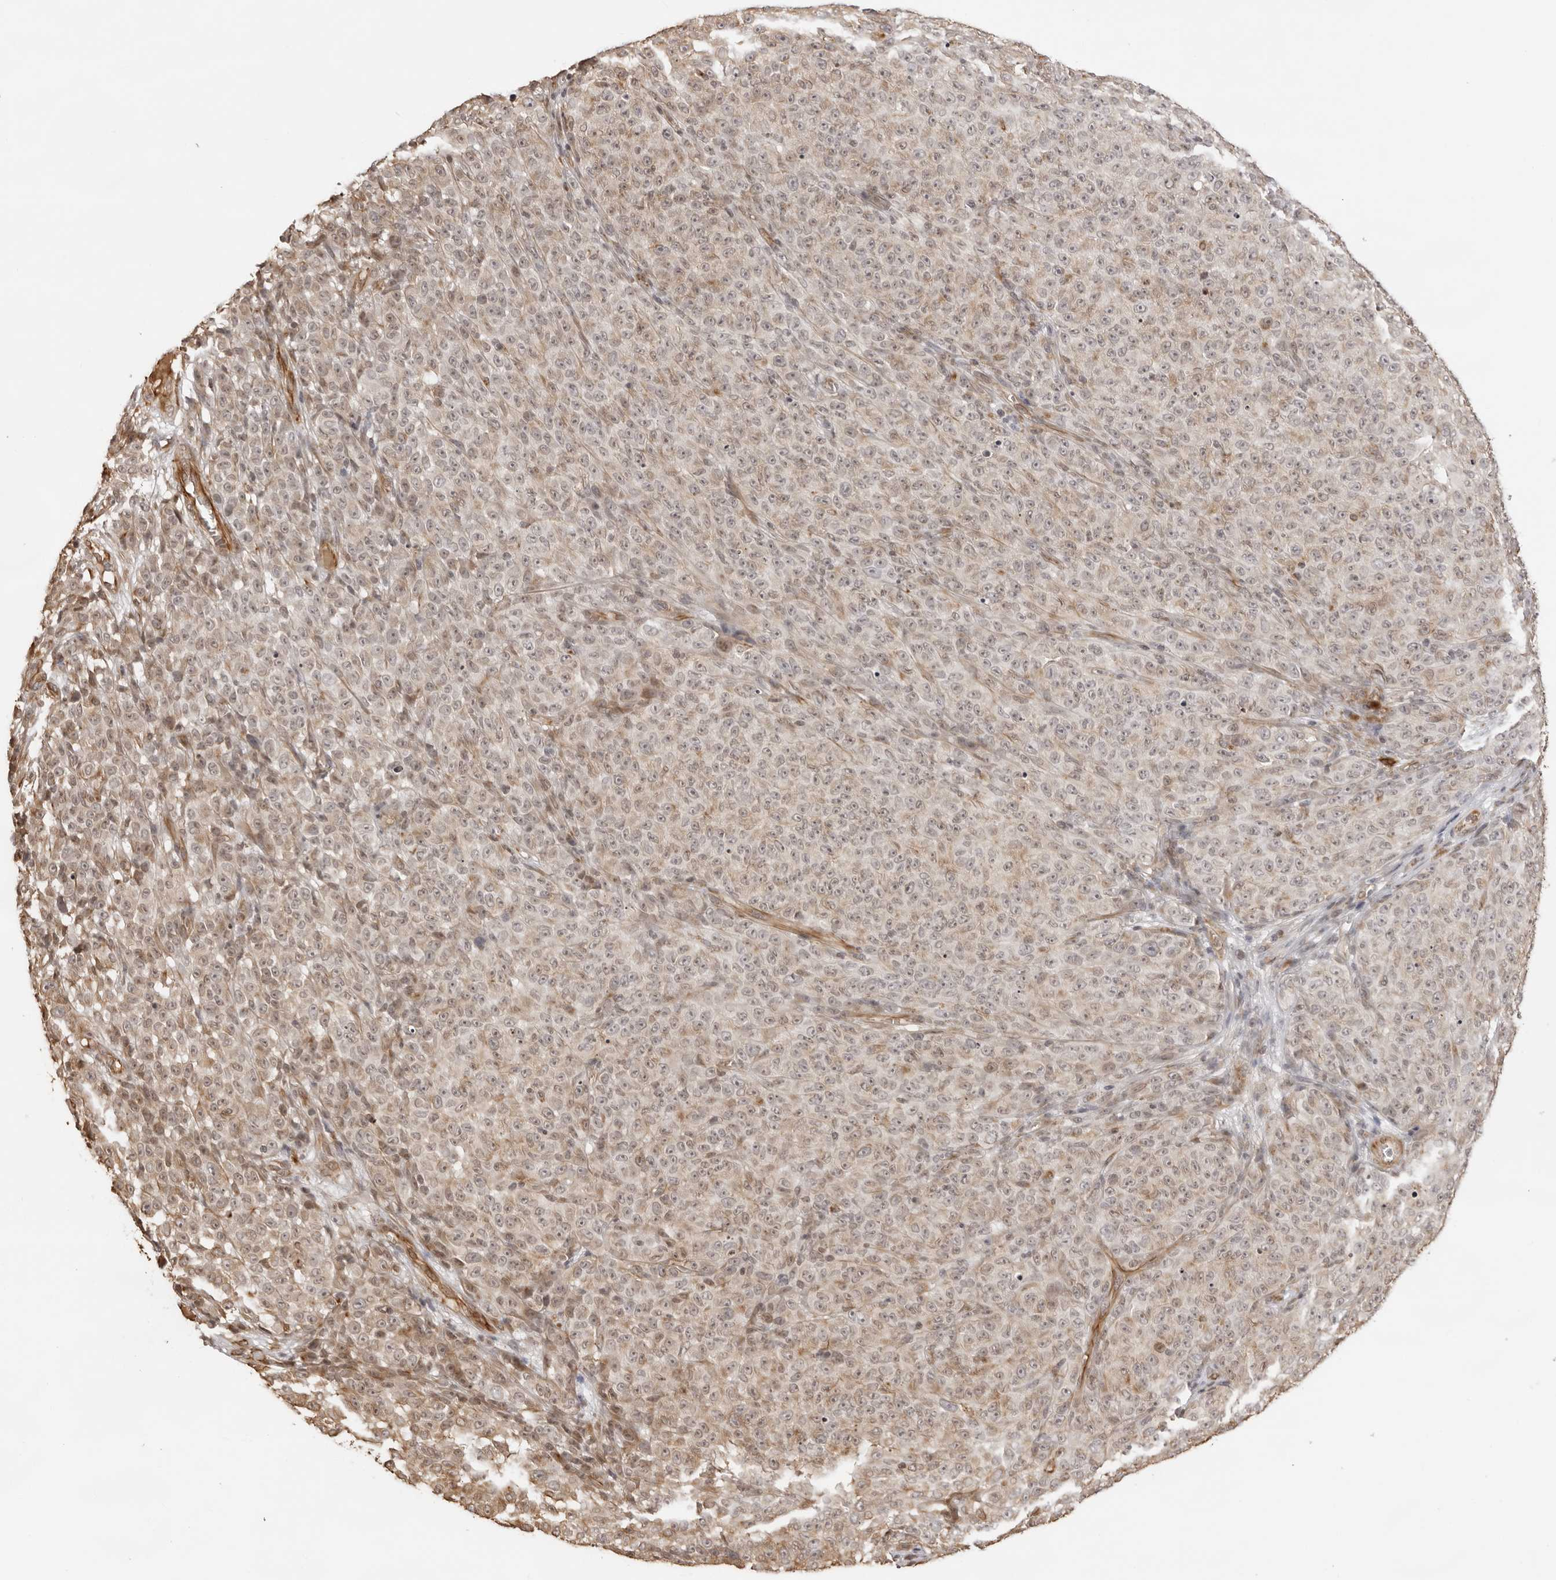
{"staining": {"intensity": "weak", "quantity": ">75%", "location": "cytoplasmic/membranous"}, "tissue": "melanoma", "cell_type": "Tumor cells", "image_type": "cancer", "snomed": [{"axis": "morphology", "description": "Malignant melanoma, NOS"}, {"axis": "topography", "description": "Skin"}], "caption": "Protein analysis of melanoma tissue demonstrates weak cytoplasmic/membranous staining in approximately >75% of tumor cells.", "gene": "DYNLT5", "patient": {"sex": "female", "age": 82}}